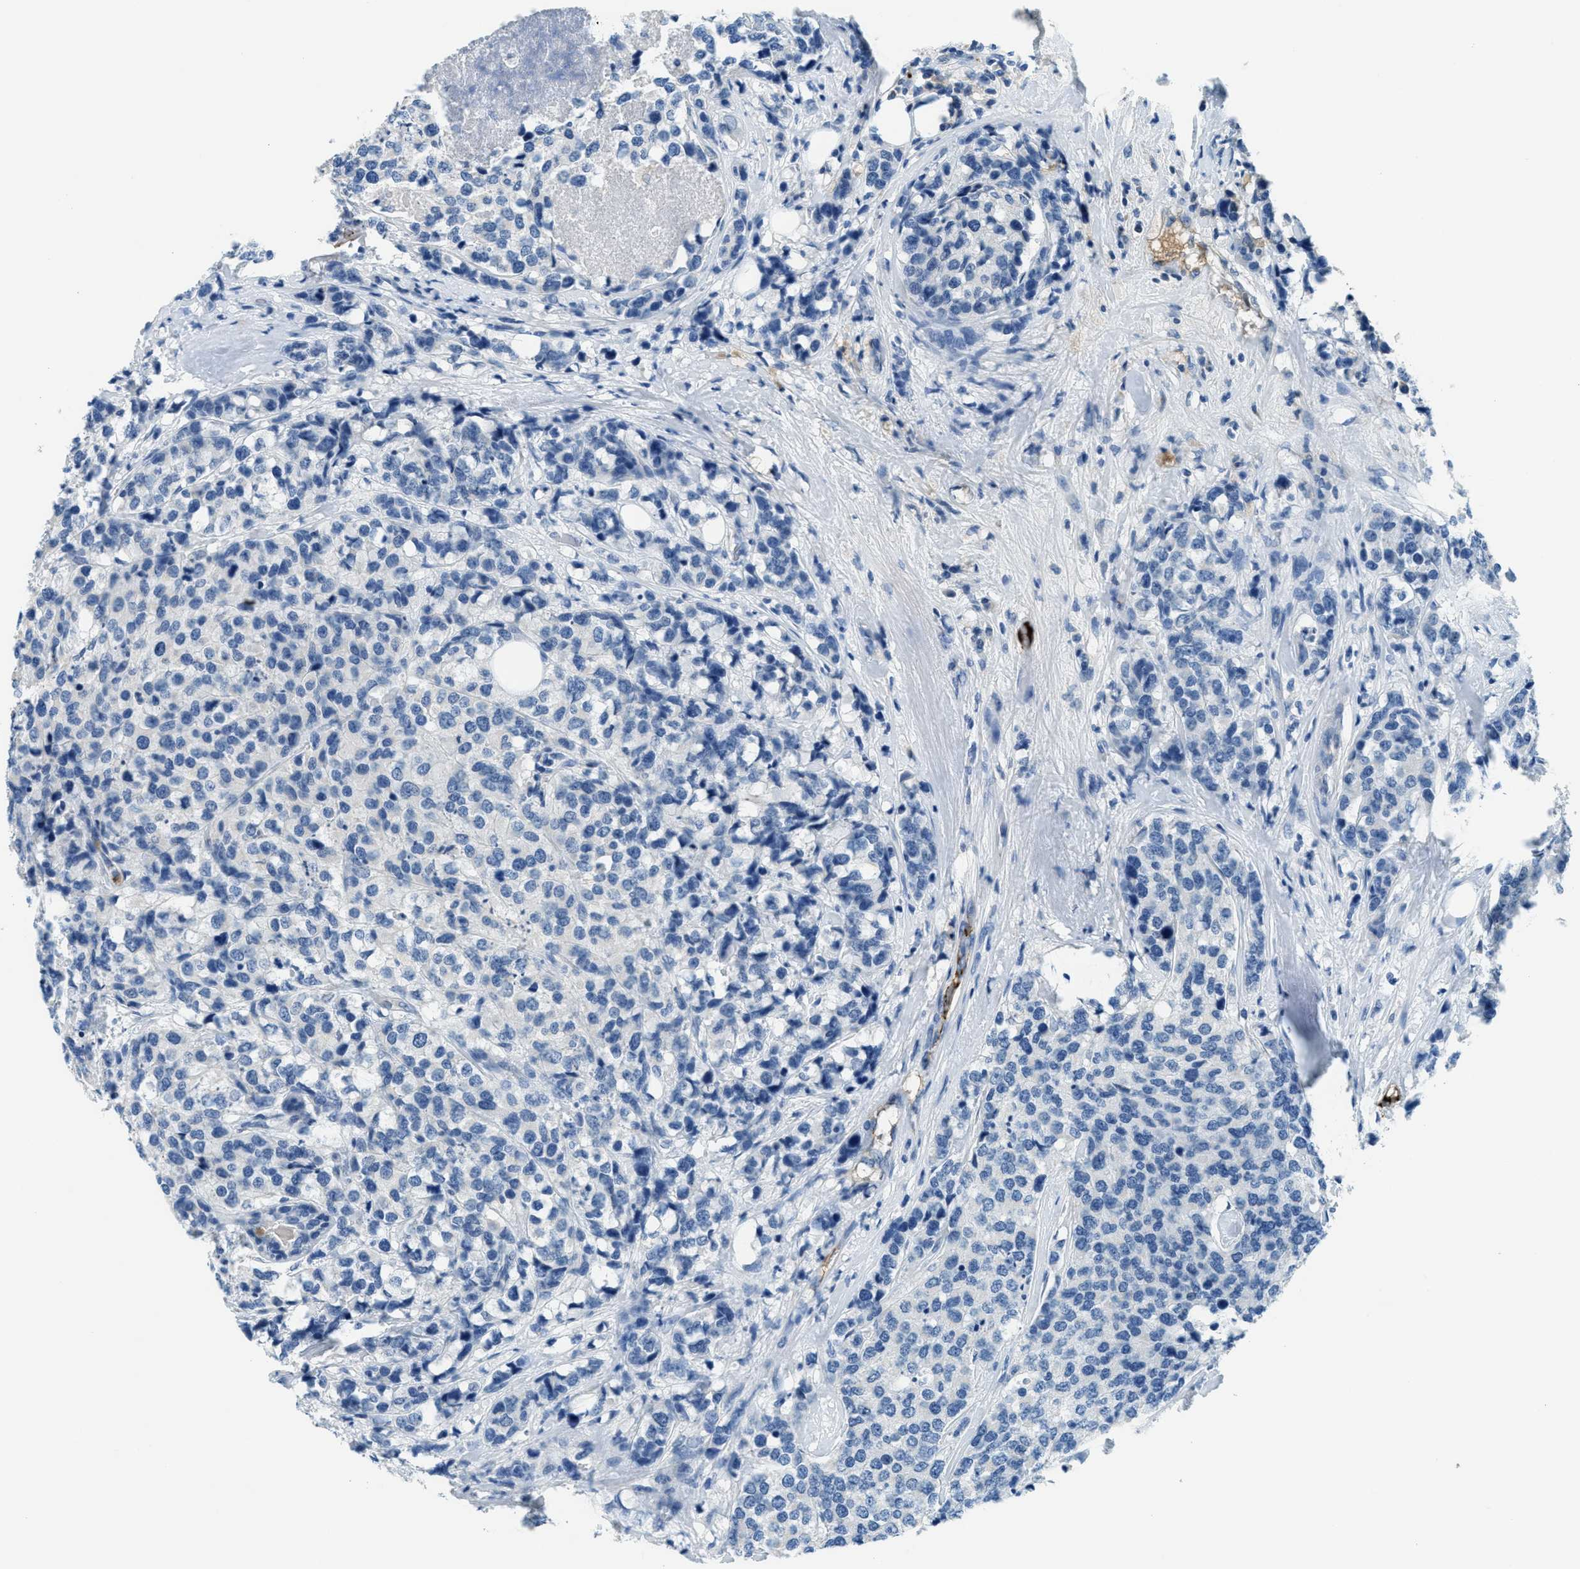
{"staining": {"intensity": "negative", "quantity": "none", "location": "none"}, "tissue": "breast cancer", "cell_type": "Tumor cells", "image_type": "cancer", "snomed": [{"axis": "morphology", "description": "Lobular carcinoma"}, {"axis": "topography", "description": "Breast"}], "caption": "The photomicrograph reveals no significant expression in tumor cells of breast lobular carcinoma.", "gene": "A2M", "patient": {"sex": "female", "age": 59}}